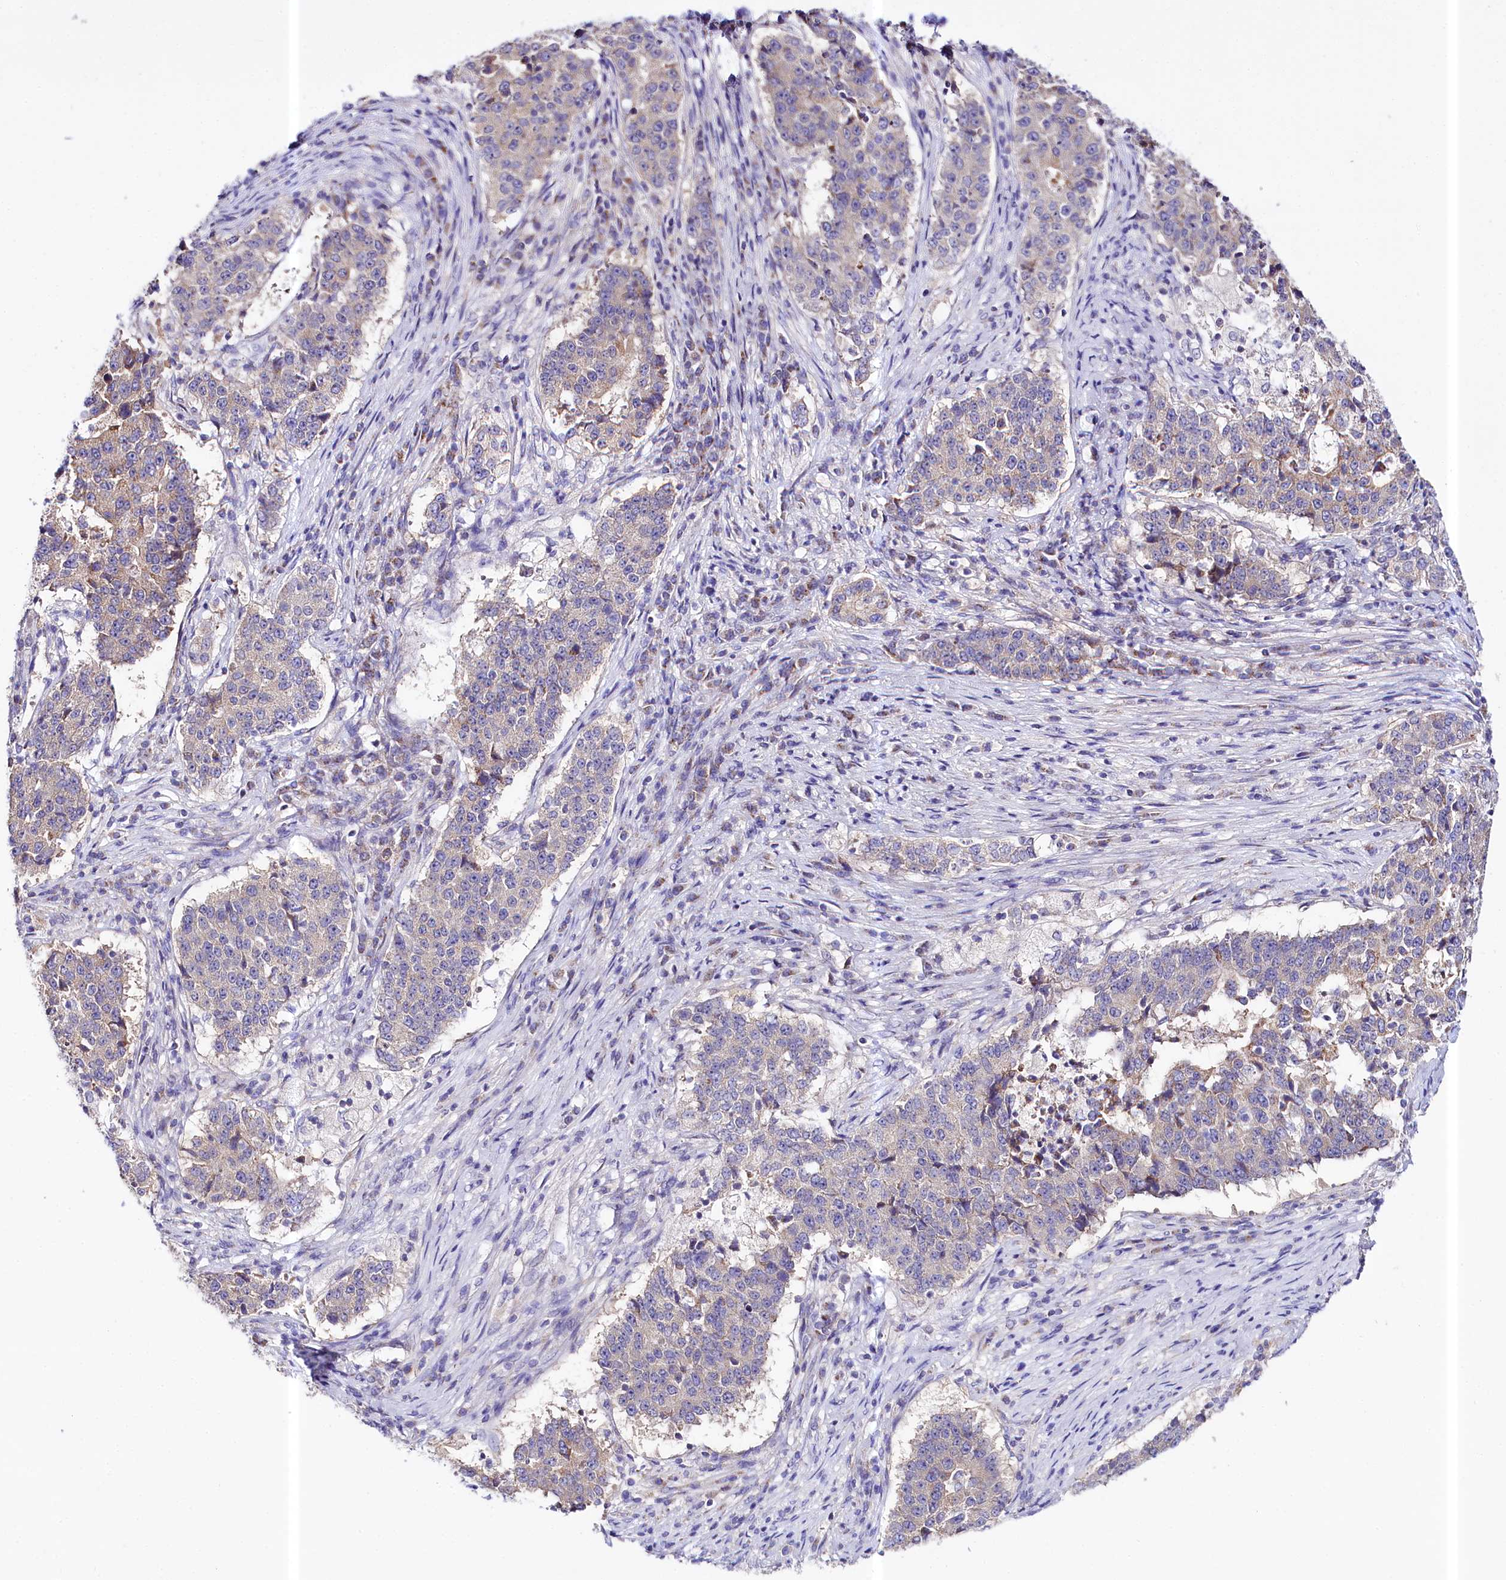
{"staining": {"intensity": "weak", "quantity": "25%-75%", "location": "cytoplasmic/membranous"}, "tissue": "stomach cancer", "cell_type": "Tumor cells", "image_type": "cancer", "snomed": [{"axis": "morphology", "description": "Adenocarcinoma, NOS"}, {"axis": "topography", "description": "Stomach"}], "caption": "Stomach cancer tissue demonstrates weak cytoplasmic/membranous staining in about 25%-75% of tumor cells, visualized by immunohistochemistry.", "gene": "CEP295", "patient": {"sex": "male", "age": 59}}